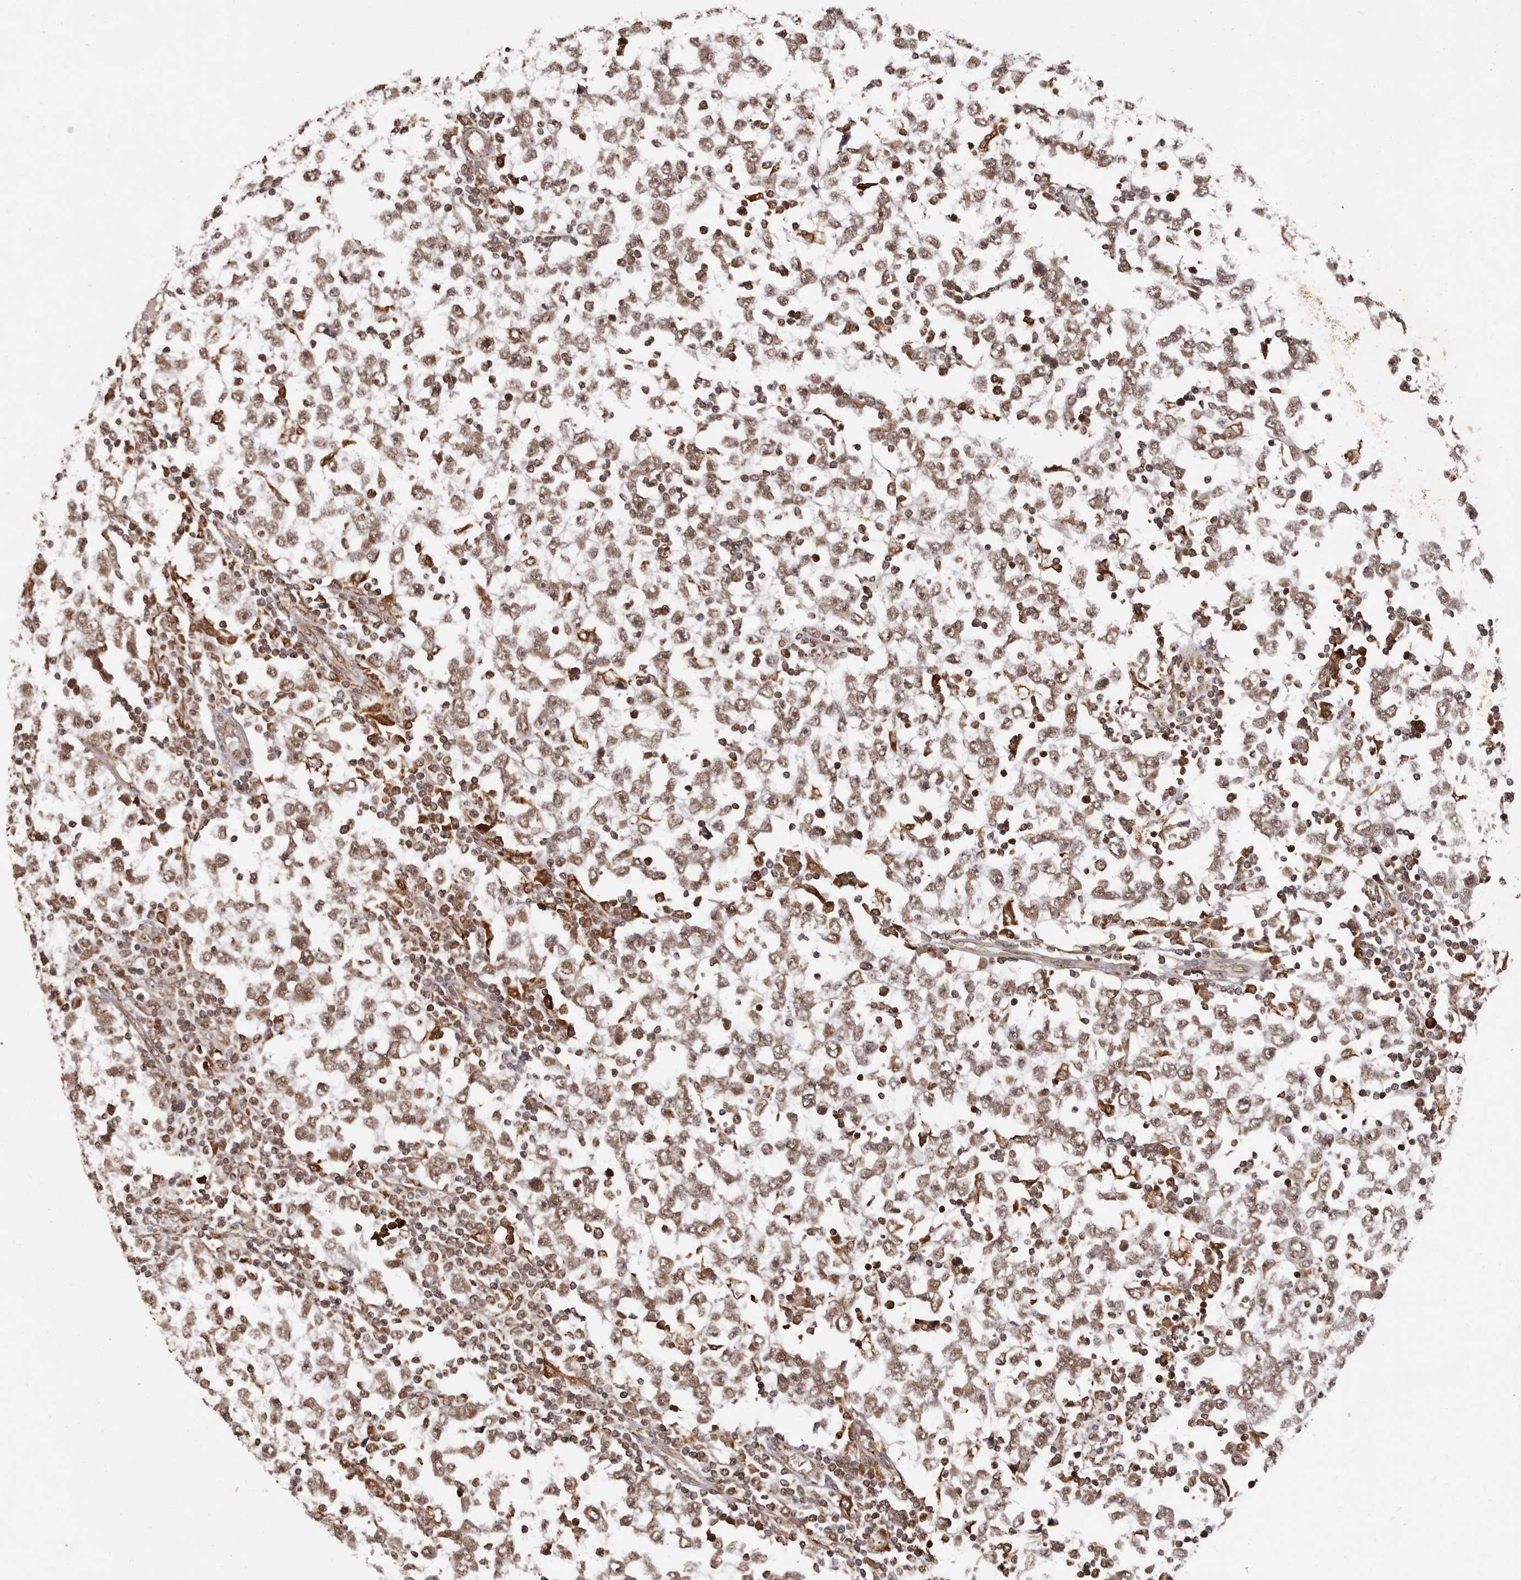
{"staining": {"intensity": "moderate", "quantity": ">75%", "location": "nuclear"}, "tissue": "testis cancer", "cell_type": "Tumor cells", "image_type": "cancer", "snomed": [{"axis": "morphology", "description": "Seminoma, NOS"}, {"axis": "topography", "description": "Testis"}], "caption": "Immunohistochemistry of seminoma (testis) demonstrates medium levels of moderate nuclear staining in approximately >75% of tumor cells.", "gene": "IL32", "patient": {"sex": "male", "age": 65}}